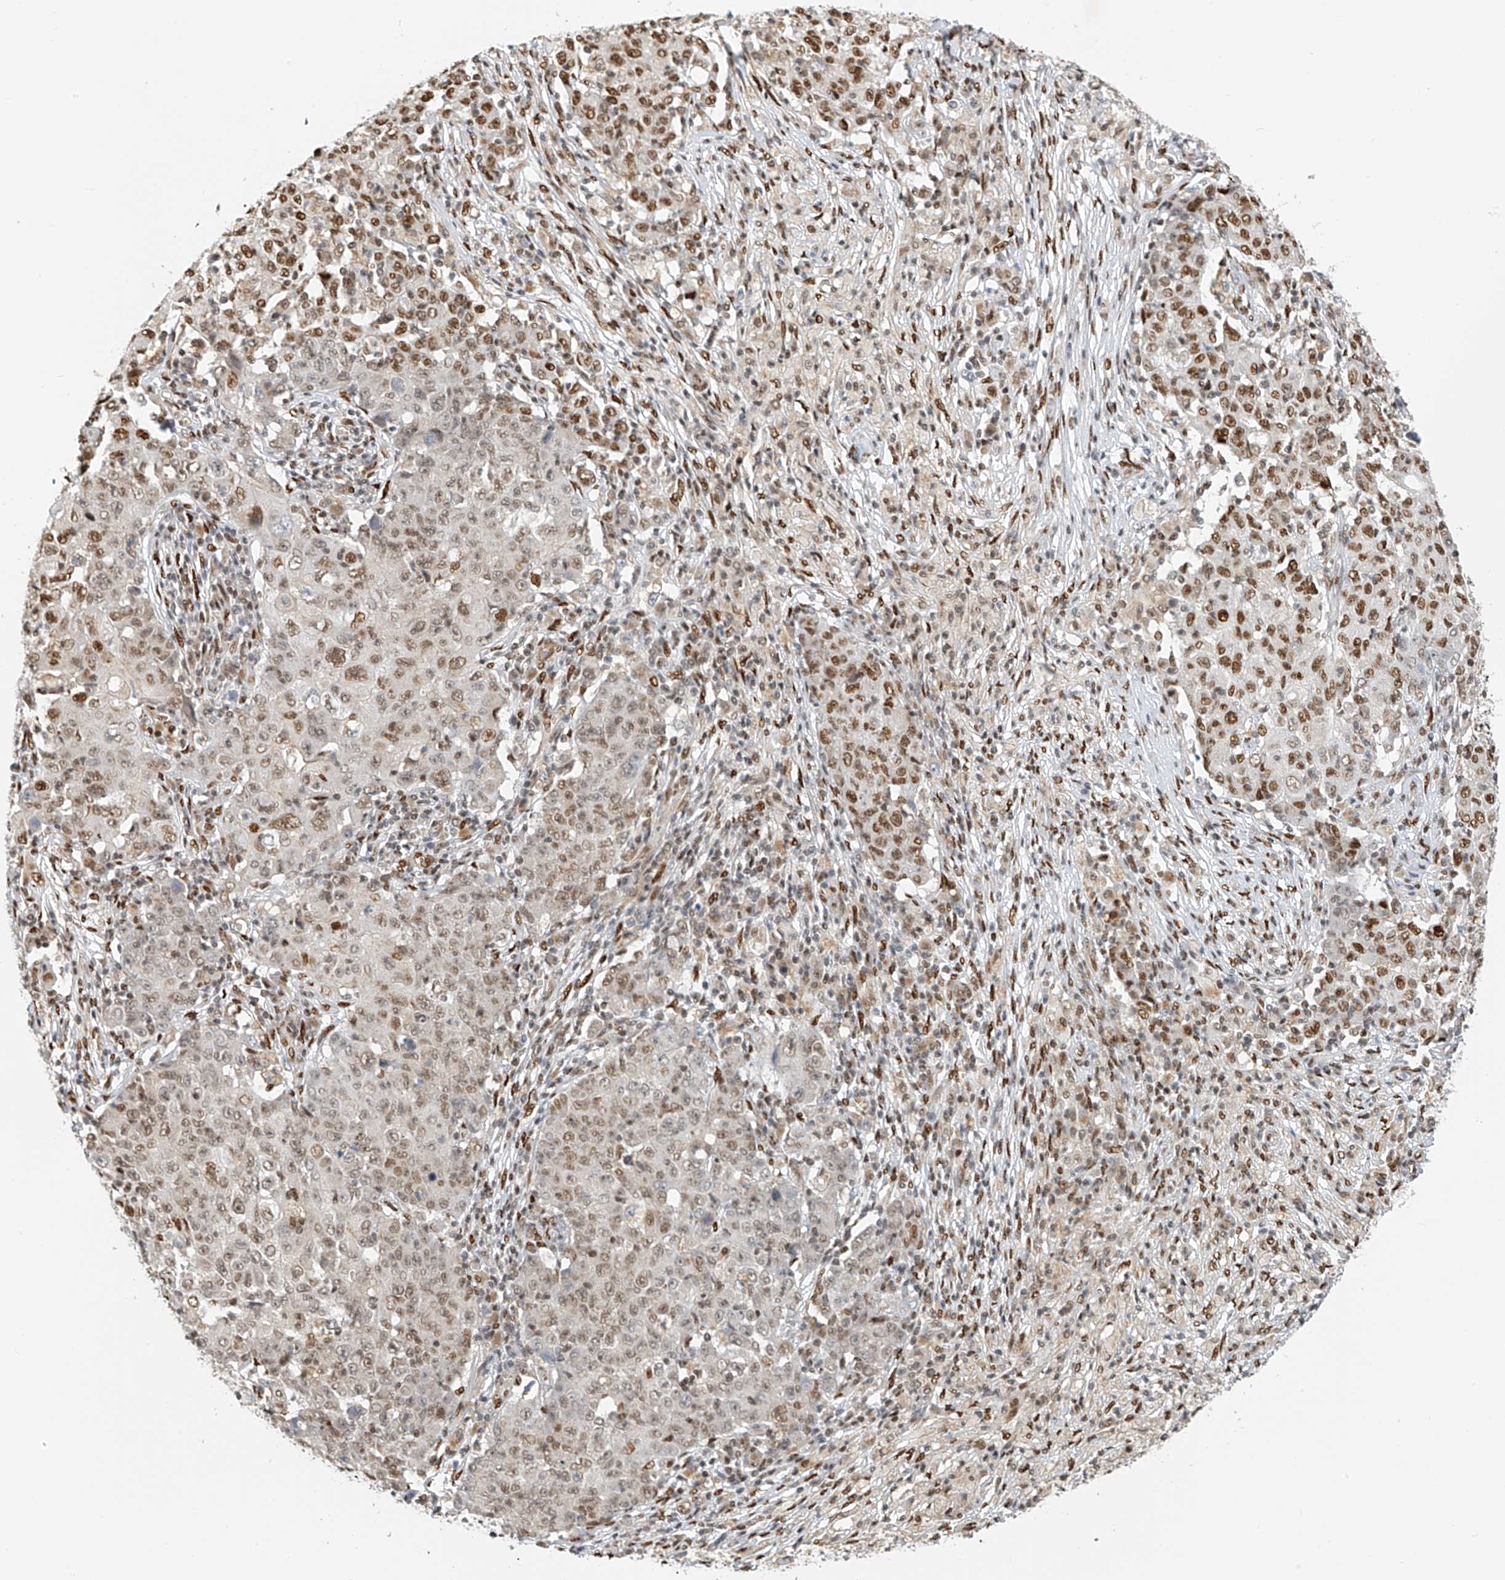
{"staining": {"intensity": "moderate", "quantity": ">75%", "location": "nuclear"}, "tissue": "ovarian cancer", "cell_type": "Tumor cells", "image_type": "cancer", "snomed": [{"axis": "morphology", "description": "Carcinoma, endometroid"}, {"axis": "topography", "description": "Ovary"}], "caption": "High-power microscopy captured an immunohistochemistry (IHC) image of ovarian endometroid carcinoma, revealing moderate nuclear positivity in approximately >75% of tumor cells.", "gene": "ZNF514", "patient": {"sex": "female", "age": 42}}